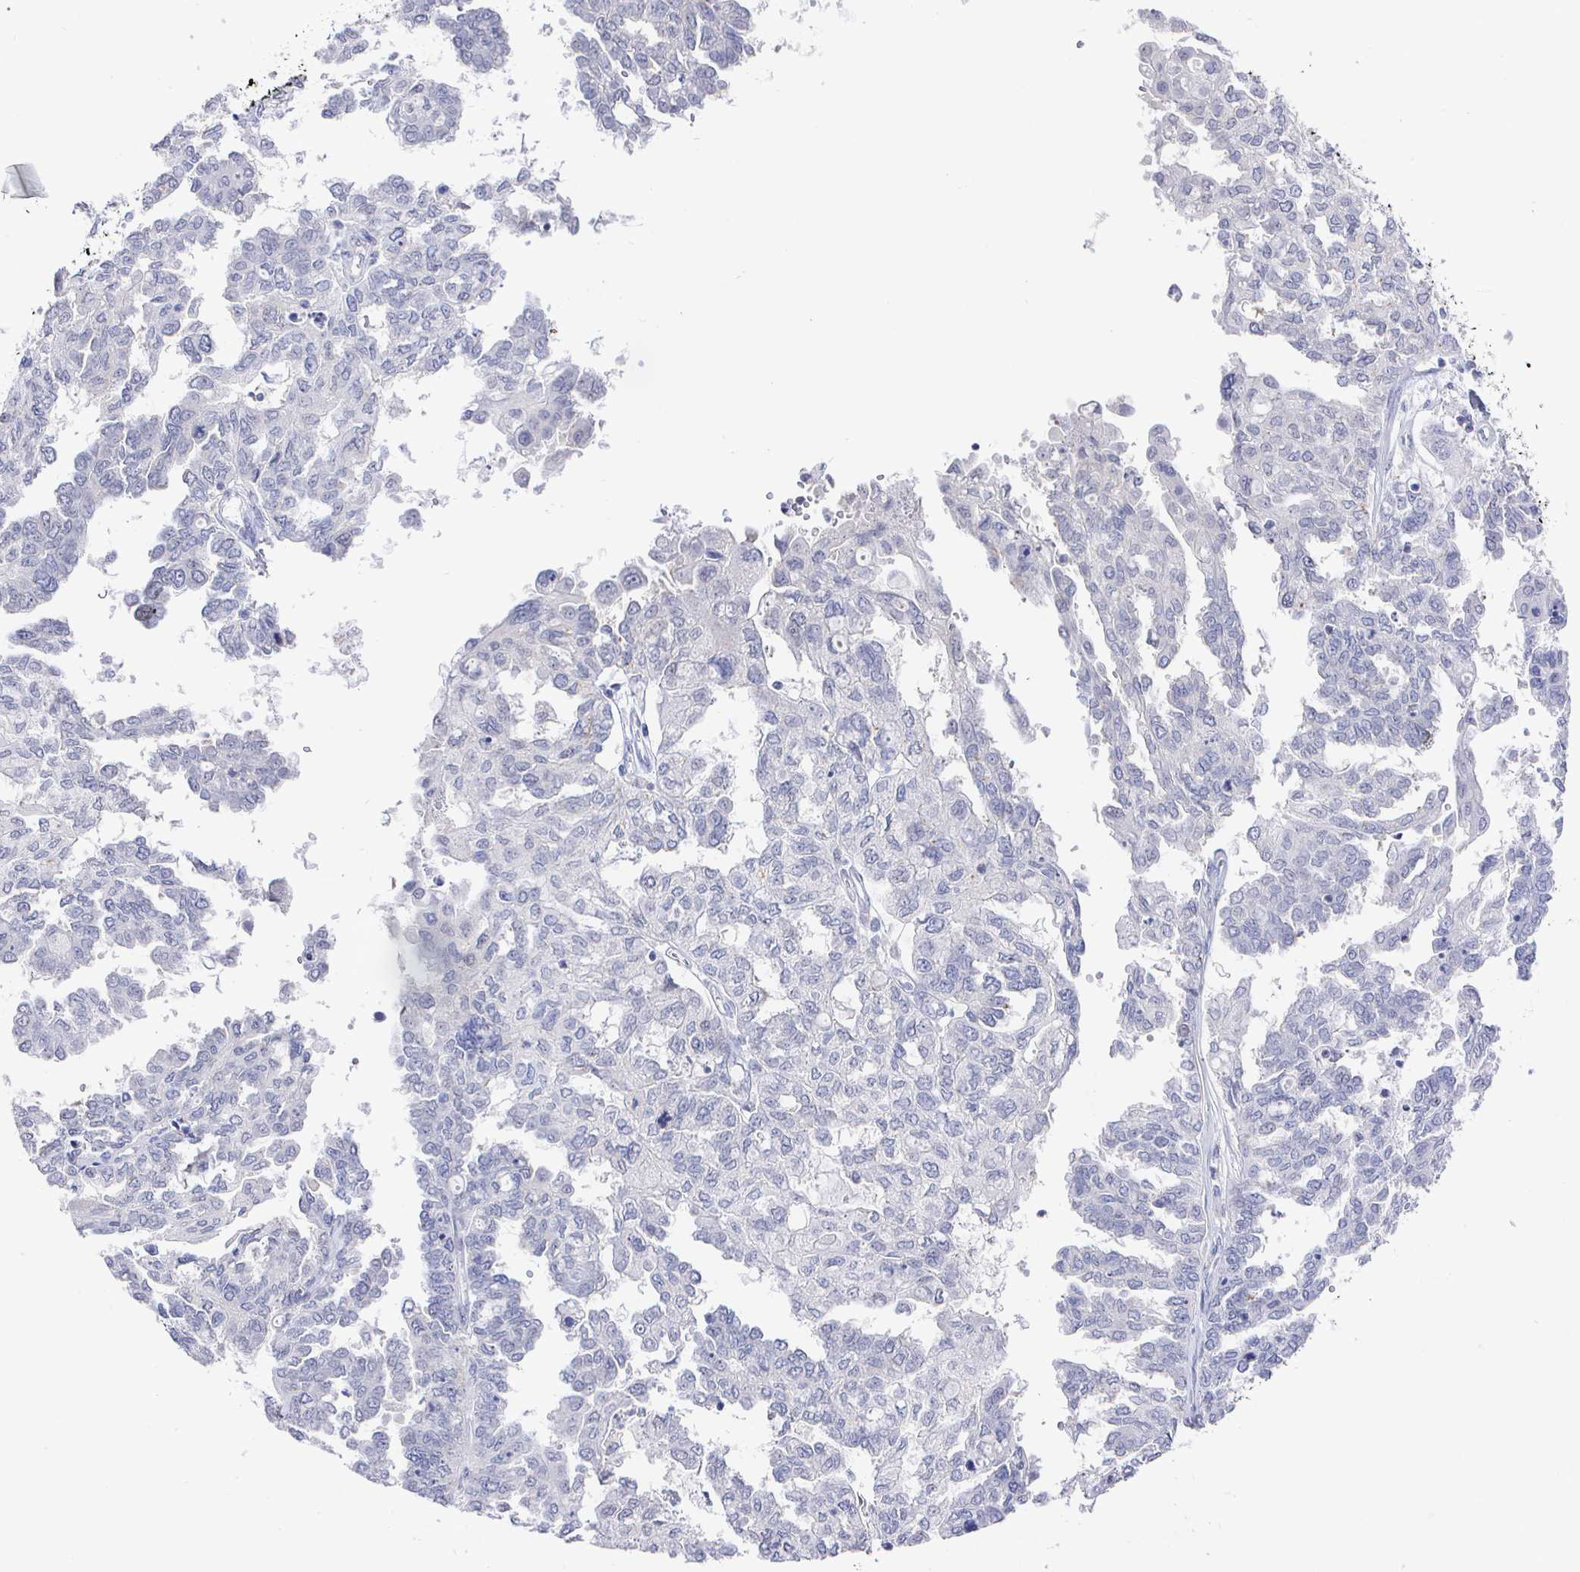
{"staining": {"intensity": "negative", "quantity": "none", "location": "none"}, "tissue": "ovarian cancer", "cell_type": "Tumor cells", "image_type": "cancer", "snomed": [{"axis": "morphology", "description": "Cystadenocarcinoma, serous, NOS"}, {"axis": "topography", "description": "Ovary"}], "caption": "Tumor cells are negative for brown protein staining in ovarian cancer.", "gene": "LRRC23", "patient": {"sex": "female", "age": 53}}